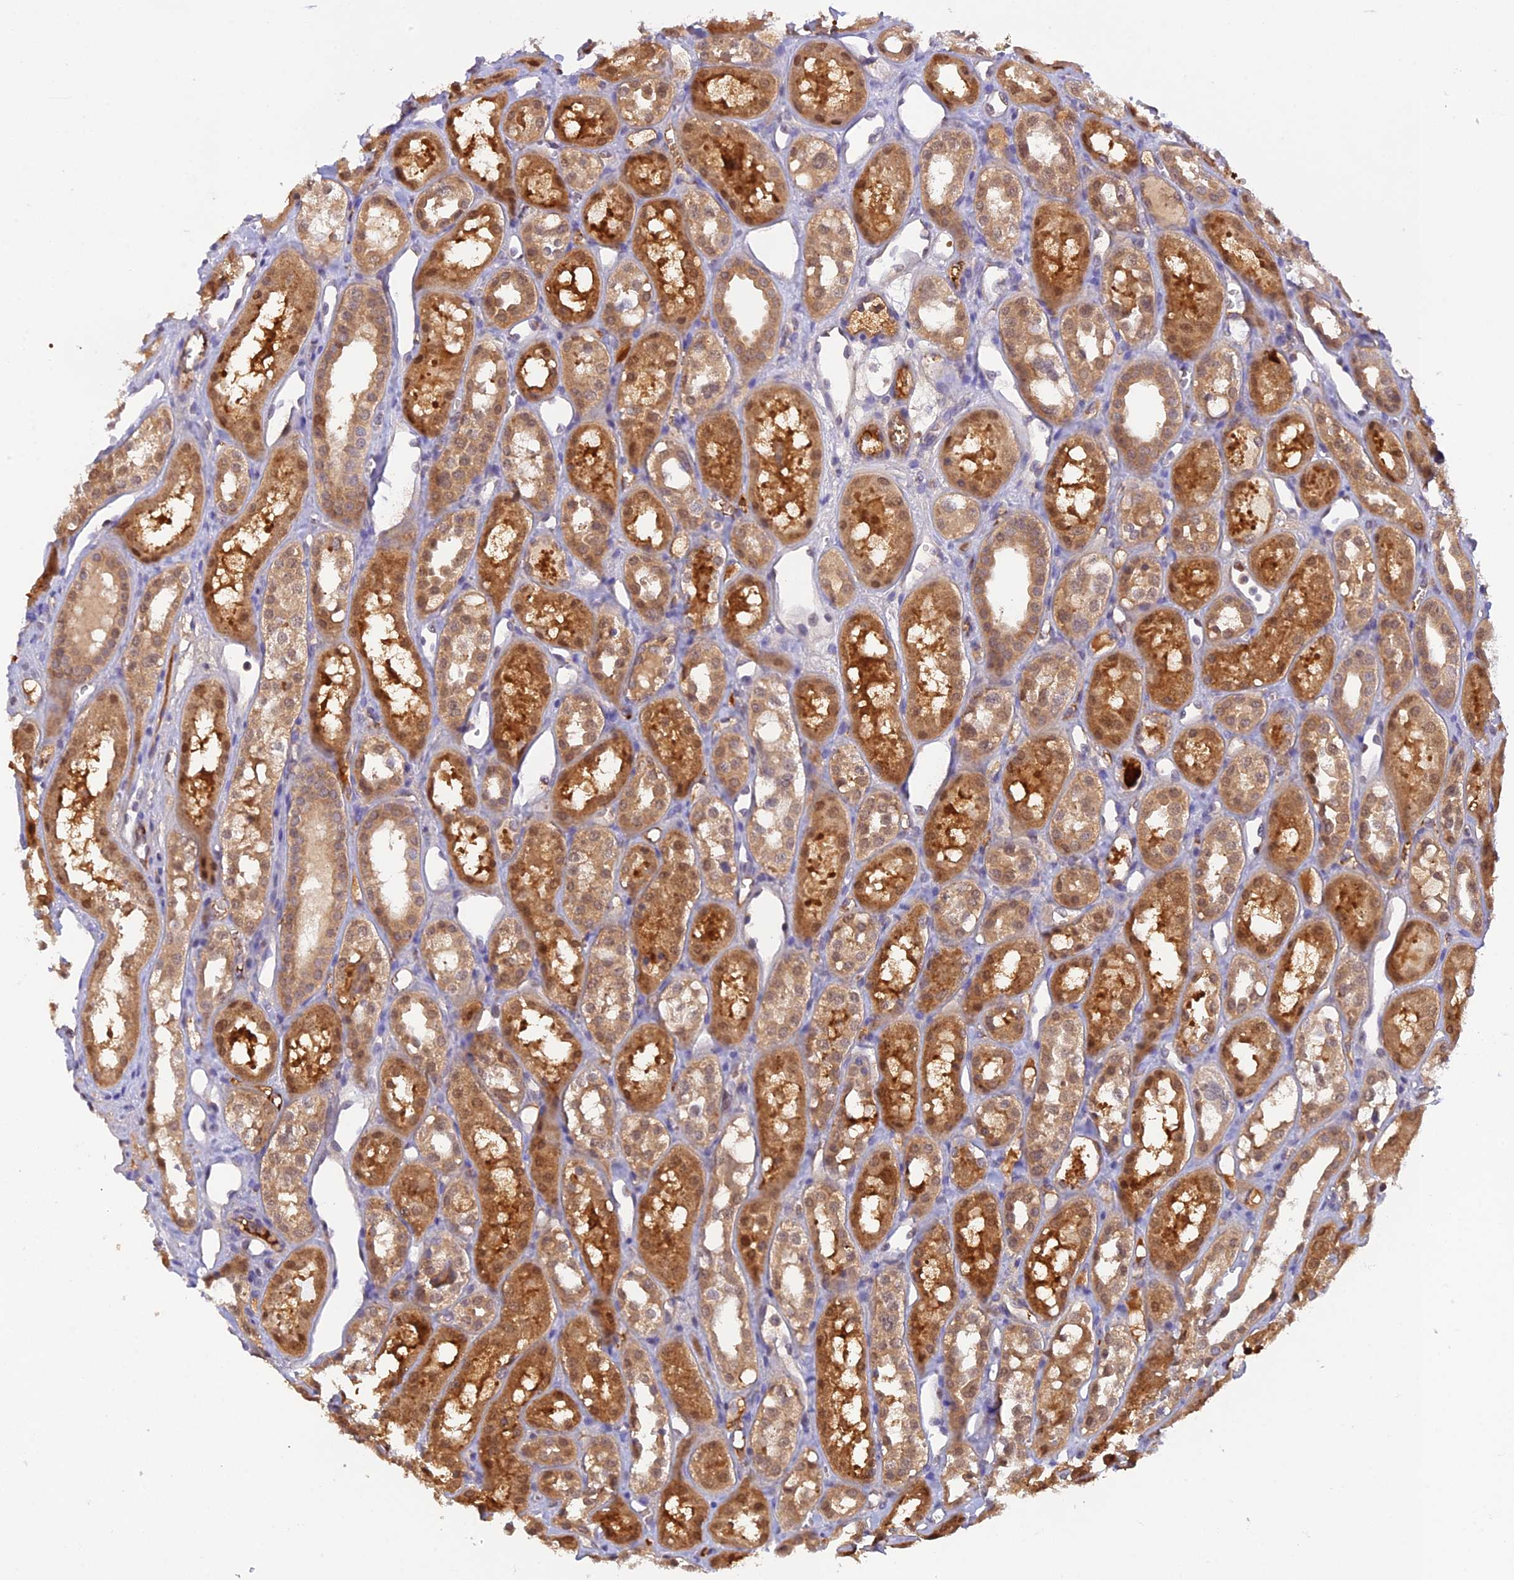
{"staining": {"intensity": "strong", "quantity": "<25%", "location": "cytoplasmic/membranous"}, "tissue": "kidney", "cell_type": "Cells in glomeruli", "image_type": "normal", "snomed": [{"axis": "morphology", "description": "Normal tissue, NOS"}, {"axis": "topography", "description": "Kidney"}], "caption": "Protein staining reveals strong cytoplasmic/membranous staining in about <25% of cells in glomeruli in normal kidney. (brown staining indicates protein expression, while blue staining denotes nuclei).", "gene": "HDHD2", "patient": {"sex": "male", "age": 16}}